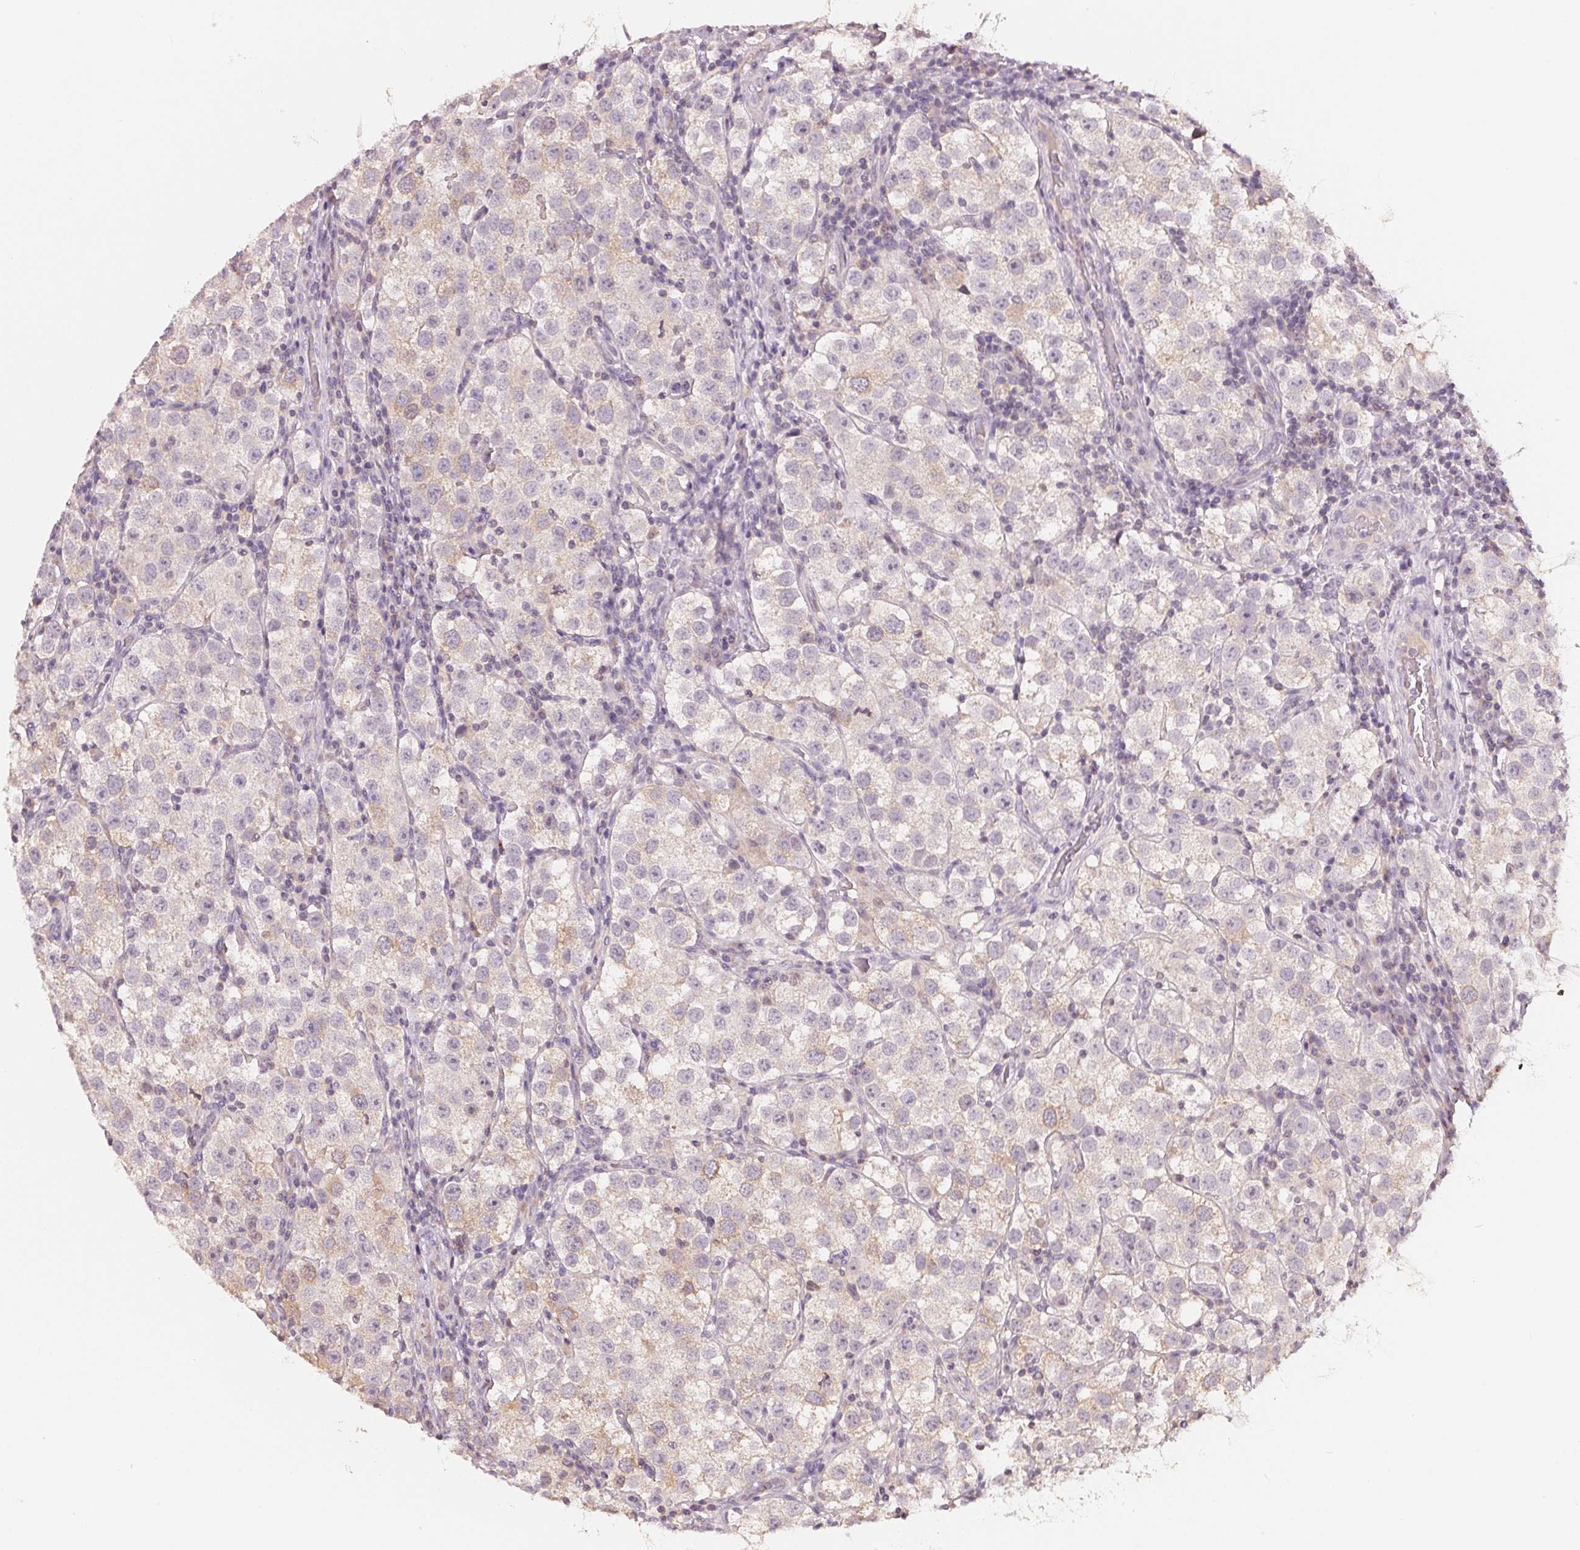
{"staining": {"intensity": "weak", "quantity": "<25%", "location": "cytoplasmic/membranous"}, "tissue": "testis cancer", "cell_type": "Tumor cells", "image_type": "cancer", "snomed": [{"axis": "morphology", "description": "Seminoma, NOS"}, {"axis": "topography", "description": "Testis"}], "caption": "Tumor cells show no significant positivity in testis seminoma.", "gene": "AQP8", "patient": {"sex": "male", "age": 37}}